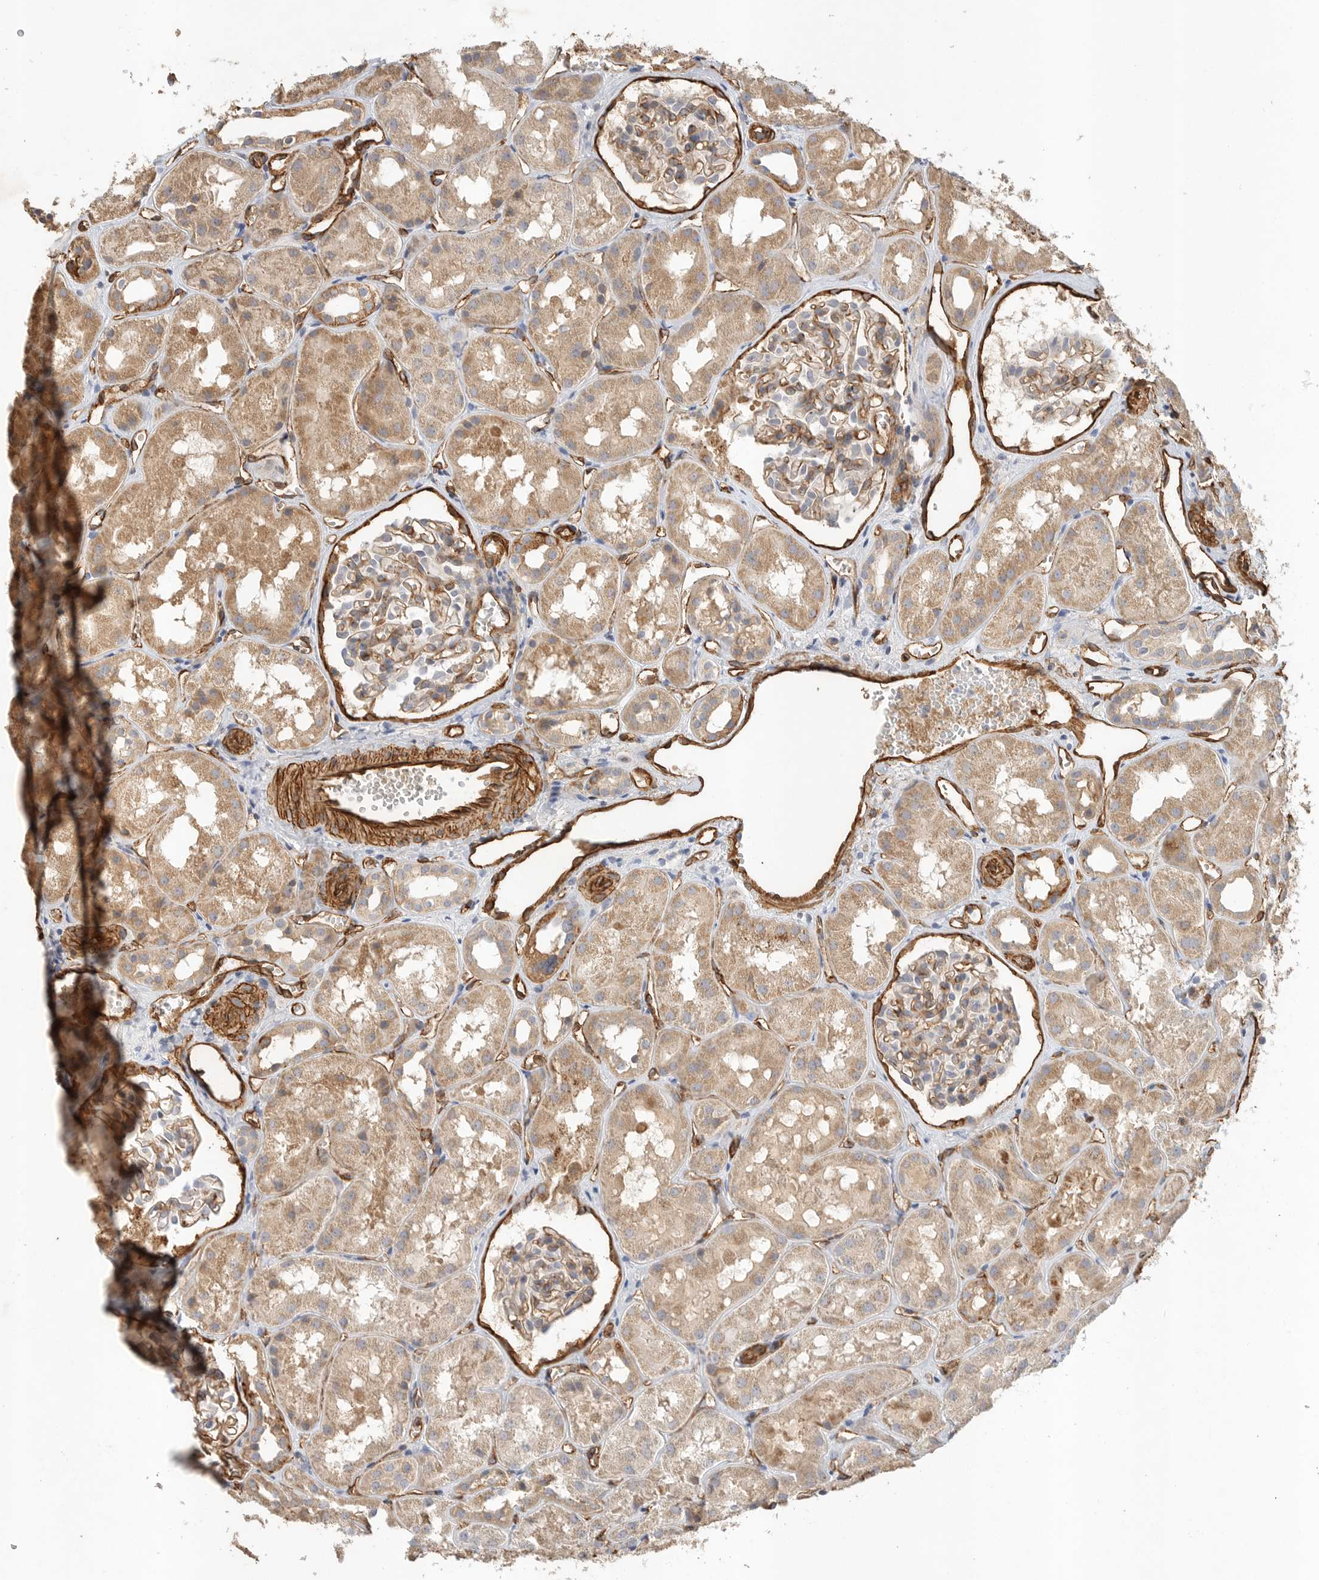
{"staining": {"intensity": "moderate", "quantity": "25%-75%", "location": "cytoplasmic/membranous"}, "tissue": "kidney", "cell_type": "Cells in glomeruli", "image_type": "normal", "snomed": [{"axis": "morphology", "description": "Normal tissue, NOS"}, {"axis": "topography", "description": "Kidney"}], "caption": "The immunohistochemical stain labels moderate cytoplasmic/membranous expression in cells in glomeruli of unremarkable kidney. (Stains: DAB (3,3'-diaminobenzidine) in brown, nuclei in blue, Microscopy: brightfield microscopy at high magnification).", "gene": "JMJD4", "patient": {"sex": "male", "age": 16}}